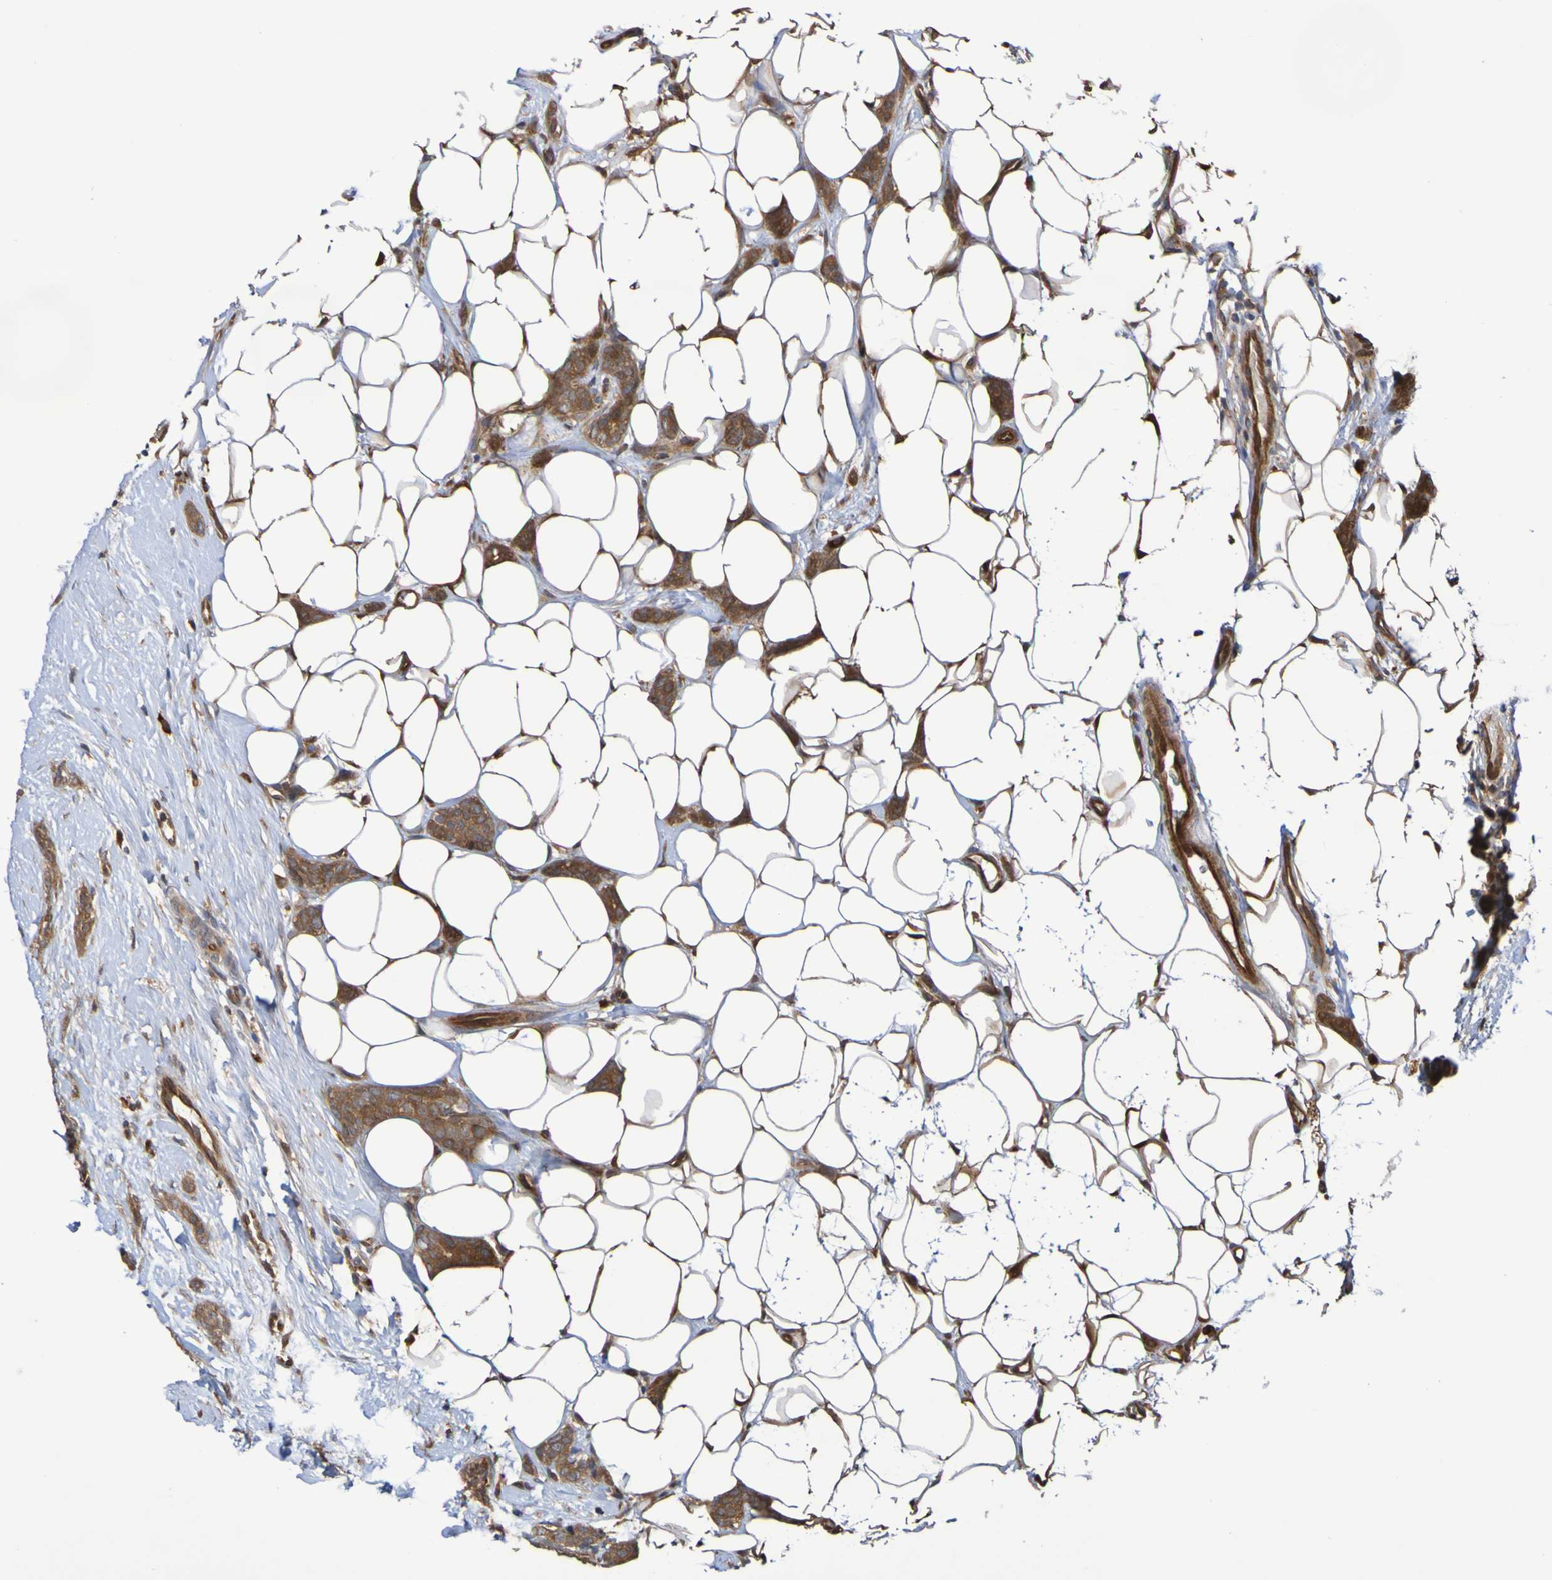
{"staining": {"intensity": "moderate", "quantity": ">75%", "location": "cytoplasmic/membranous"}, "tissue": "breast cancer", "cell_type": "Tumor cells", "image_type": "cancer", "snomed": [{"axis": "morphology", "description": "Lobular carcinoma"}, {"axis": "topography", "description": "Skin"}, {"axis": "topography", "description": "Breast"}], "caption": "A brown stain labels moderate cytoplasmic/membranous expression of a protein in breast lobular carcinoma tumor cells.", "gene": "SERPINB6", "patient": {"sex": "female", "age": 46}}